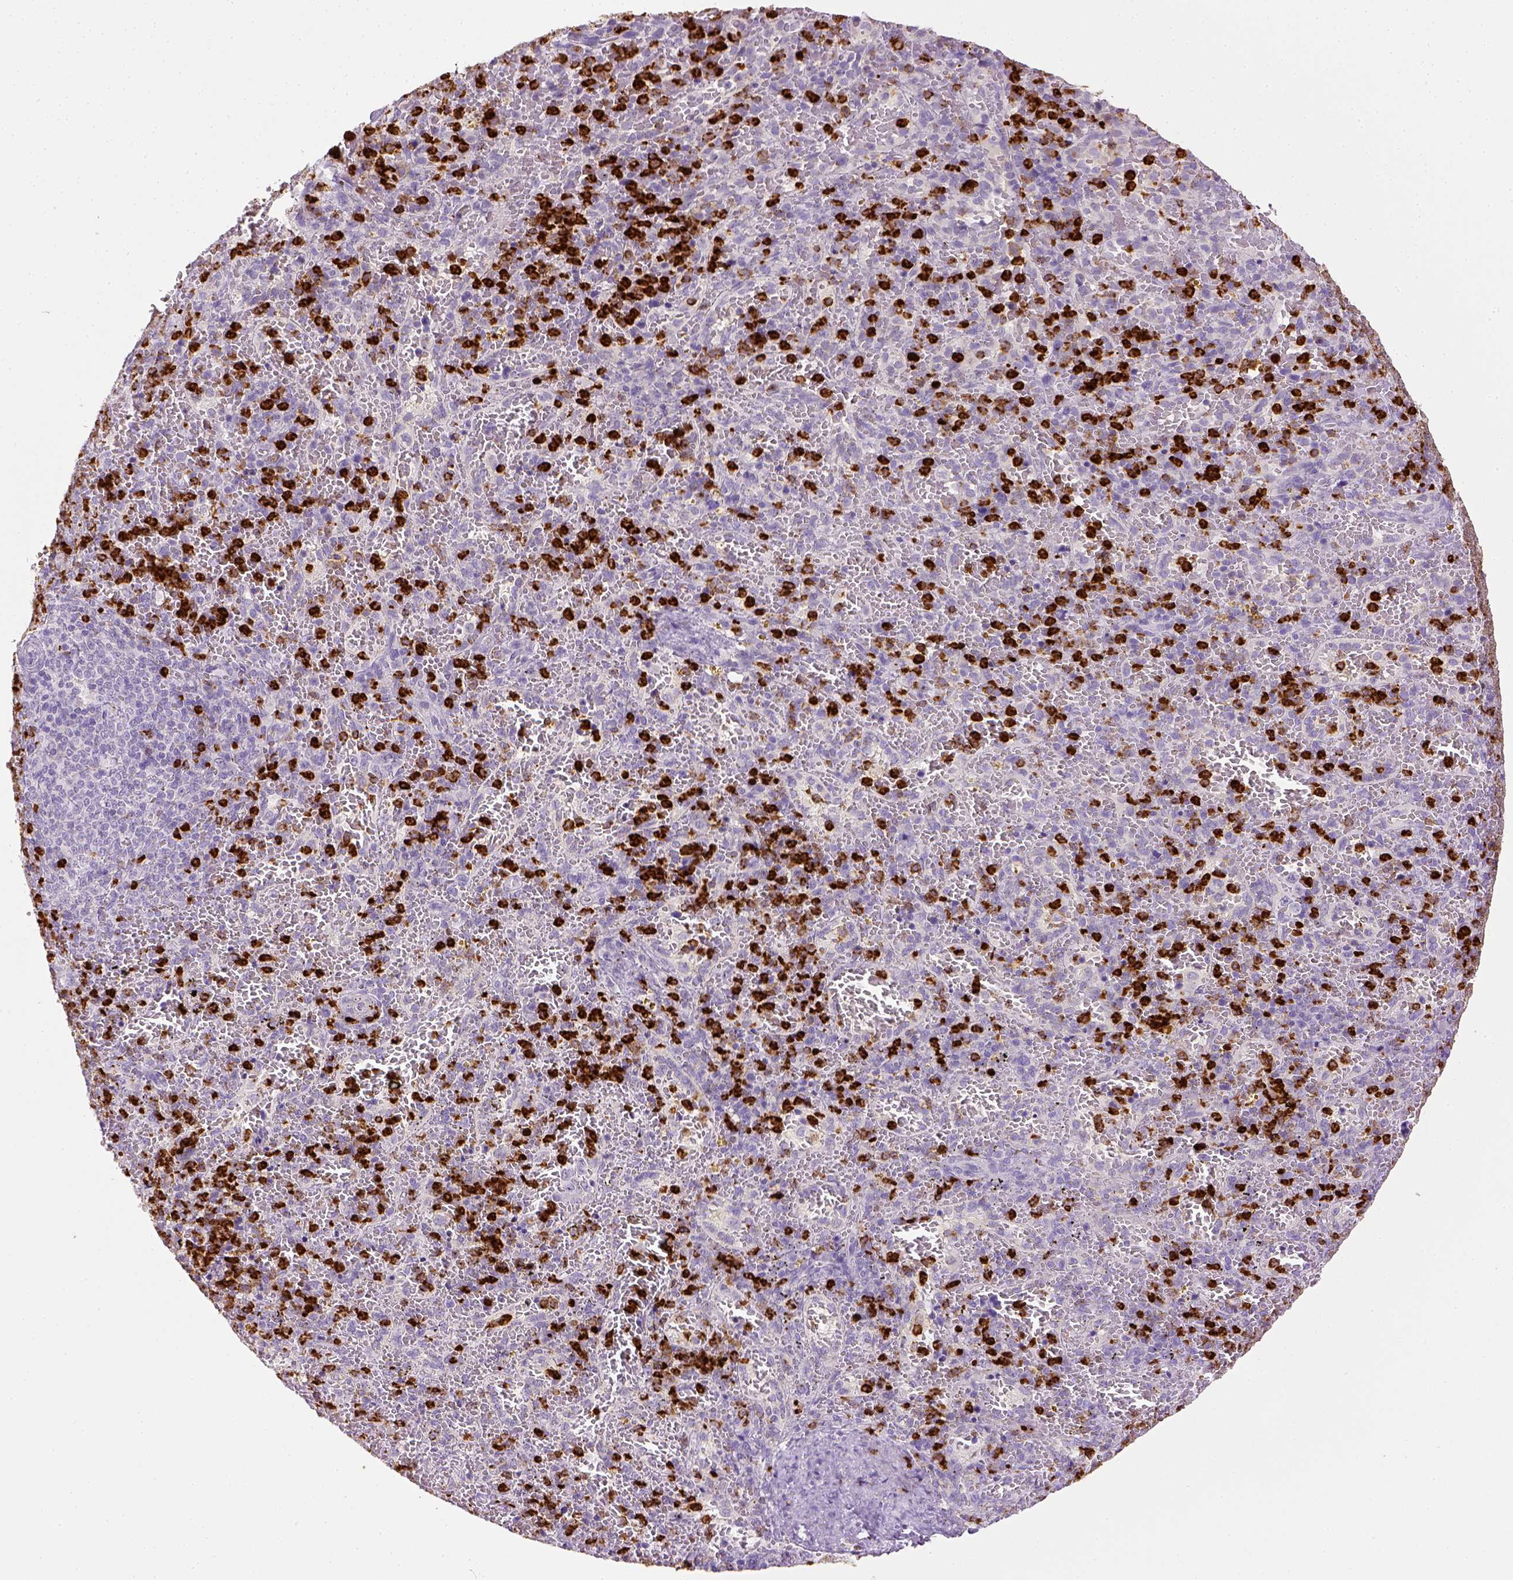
{"staining": {"intensity": "strong", "quantity": "<25%", "location": "cytoplasmic/membranous"}, "tissue": "spleen", "cell_type": "Cells in red pulp", "image_type": "normal", "snomed": [{"axis": "morphology", "description": "Normal tissue, NOS"}, {"axis": "topography", "description": "Spleen"}], "caption": "A high-resolution histopathology image shows immunohistochemistry (IHC) staining of unremarkable spleen, which exhibits strong cytoplasmic/membranous staining in approximately <25% of cells in red pulp. The staining was performed using DAB, with brown indicating positive protein expression. Nuclei are stained blue with hematoxylin.", "gene": "ITGAM", "patient": {"sex": "female", "age": 50}}